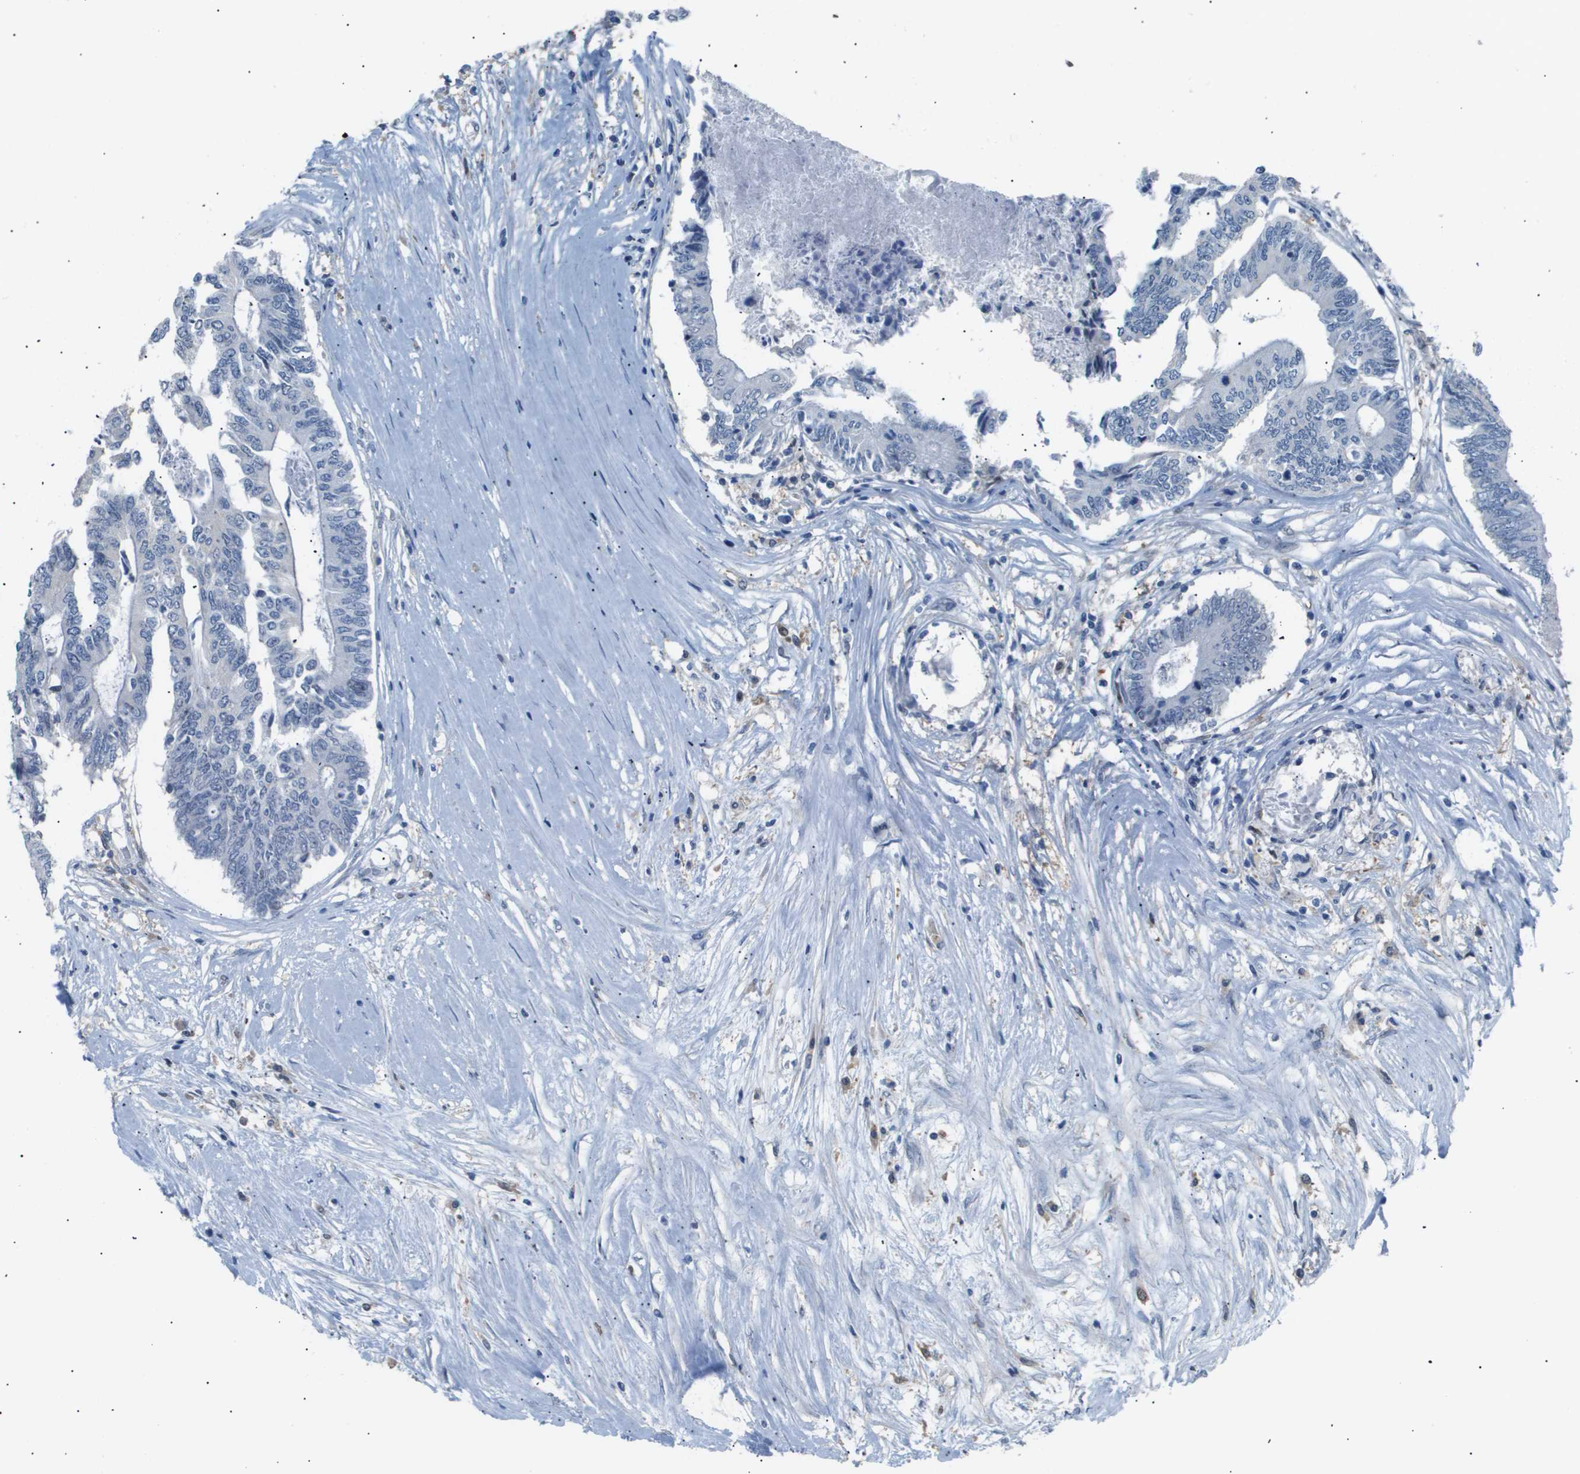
{"staining": {"intensity": "negative", "quantity": "none", "location": "none"}, "tissue": "colorectal cancer", "cell_type": "Tumor cells", "image_type": "cancer", "snomed": [{"axis": "morphology", "description": "Adenocarcinoma, NOS"}, {"axis": "topography", "description": "Rectum"}], "caption": "Immunohistochemistry image of colorectal cancer stained for a protein (brown), which demonstrates no staining in tumor cells.", "gene": "AKR1A1", "patient": {"sex": "male", "age": 63}}